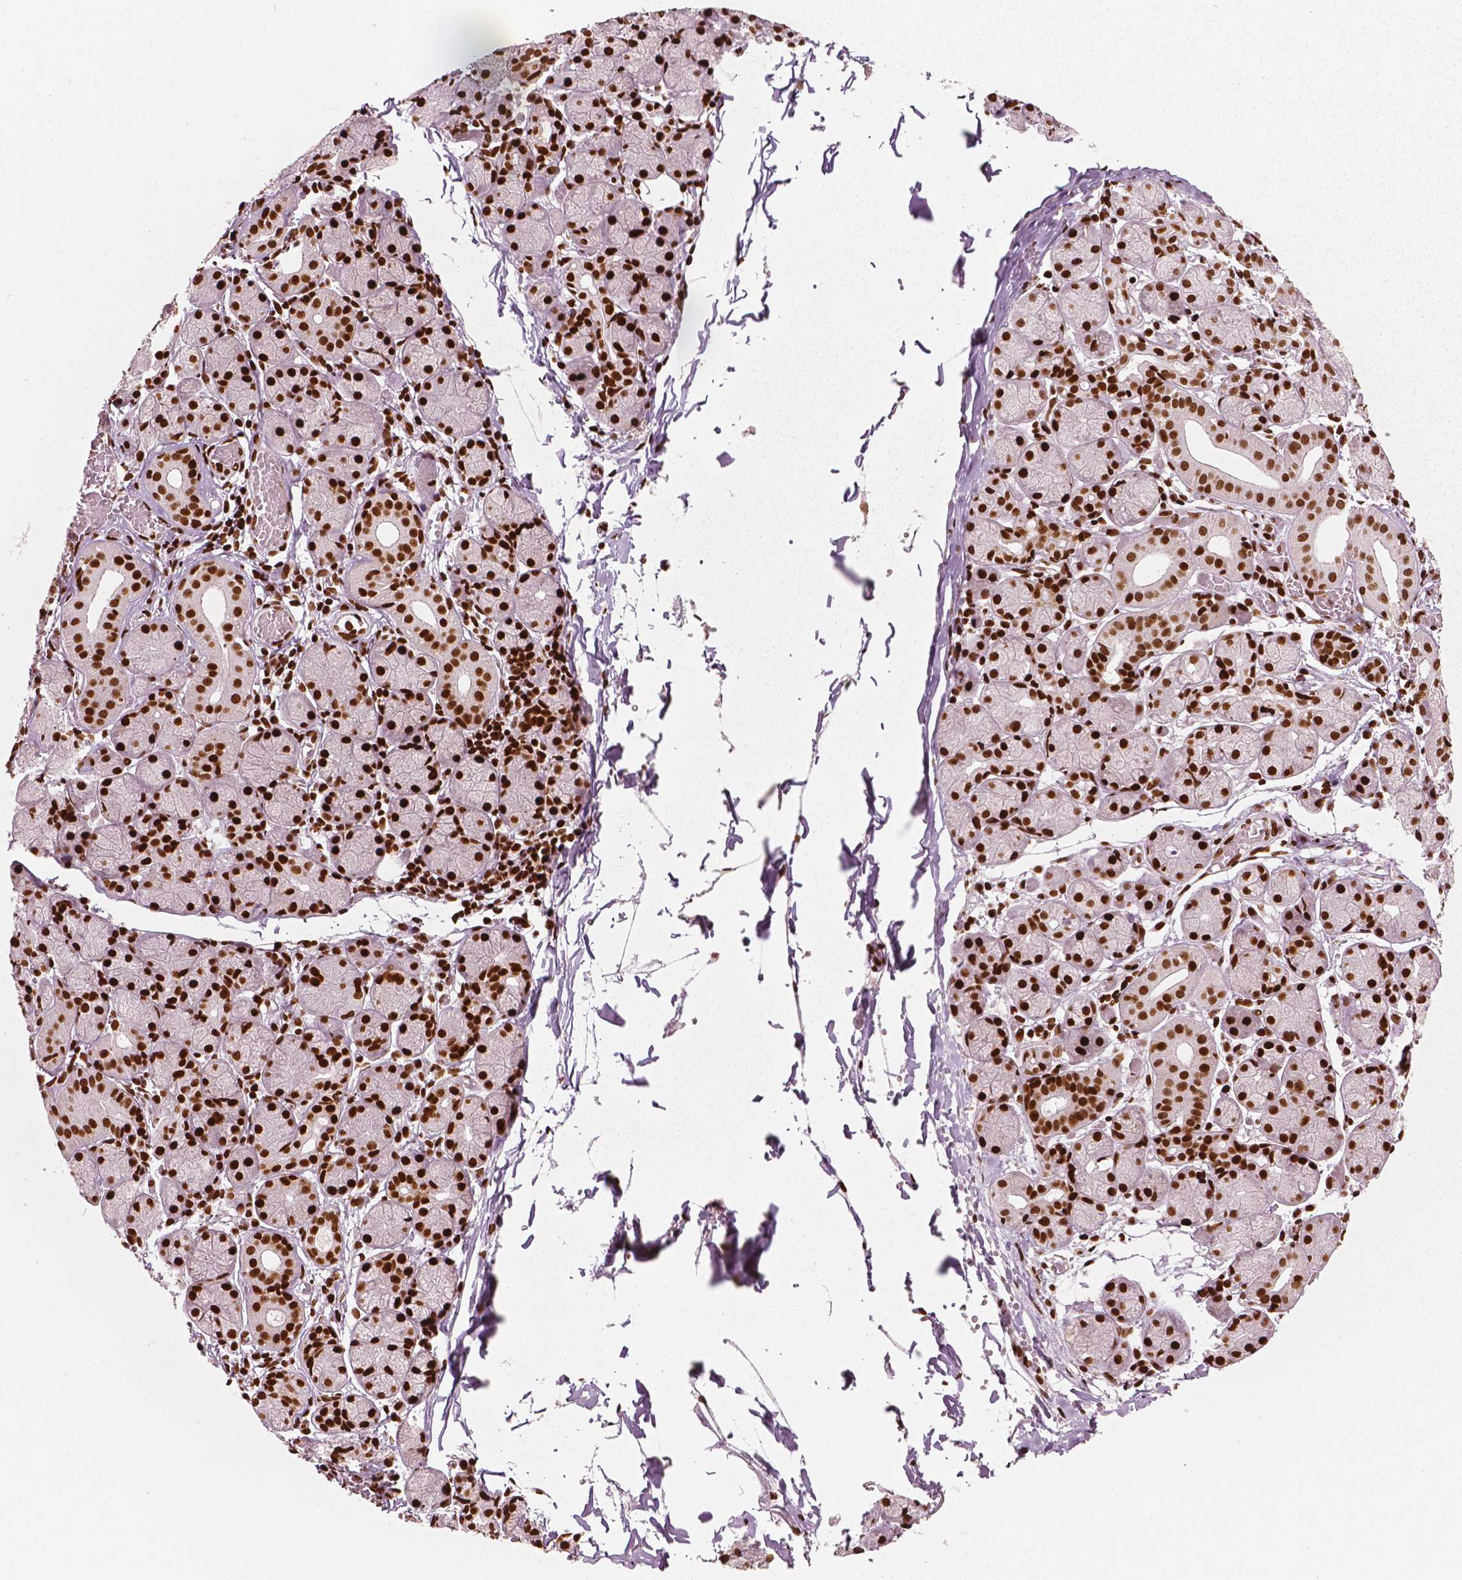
{"staining": {"intensity": "strong", "quantity": ">75%", "location": "nuclear"}, "tissue": "salivary gland", "cell_type": "Glandular cells", "image_type": "normal", "snomed": [{"axis": "morphology", "description": "Normal tissue, NOS"}, {"axis": "topography", "description": "Salivary gland"}, {"axis": "topography", "description": "Peripheral nerve tissue"}], "caption": "Unremarkable salivary gland shows strong nuclear expression in approximately >75% of glandular cells.", "gene": "CTCF", "patient": {"sex": "female", "age": 24}}